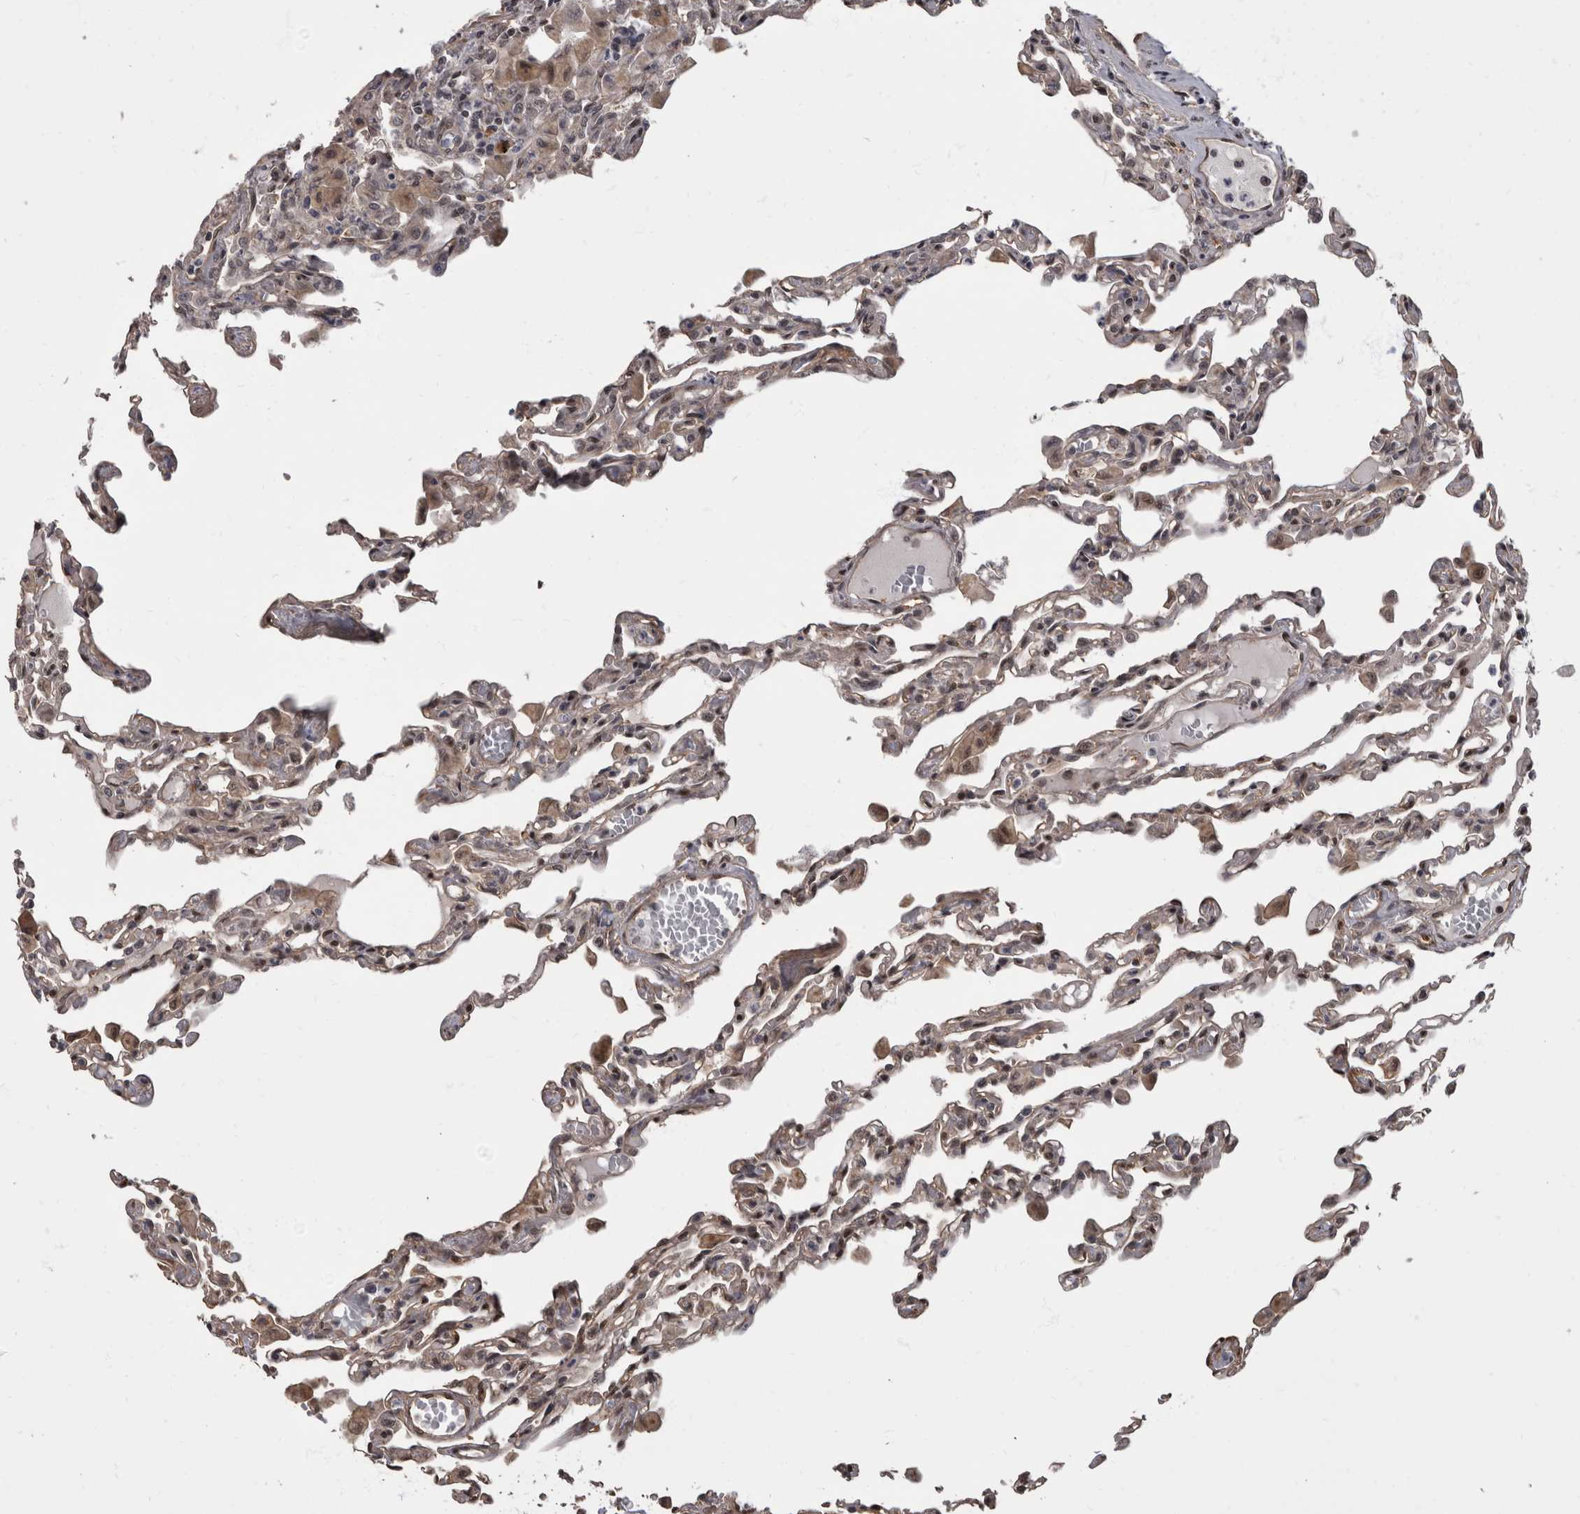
{"staining": {"intensity": "moderate", "quantity": "25%-75%", "location": "cytoplasmic/membranous,nuclear"}, "tissue": "lung", "cell_type": "Alveolar cells", "image_type": "normal", "snomed": [{"axis": "morphology", "description": "Normal tissue, NOS"}, {"axis": "topography", "description": "Bronchus"}, {"axis": "topography", "description": "Lung"}], "caption": "Alveolar cells demonstrate moderate cytoplasmic/membranous,nuclear expression in approximately 25%-75% of cells in normal lung. The staining was performed using DAB, with brown indicating positive protein expression. Nuclei are stained blue with hematoxylin.", "gene": "AKT3", "patient": {"sex": "female", "age": 49}}